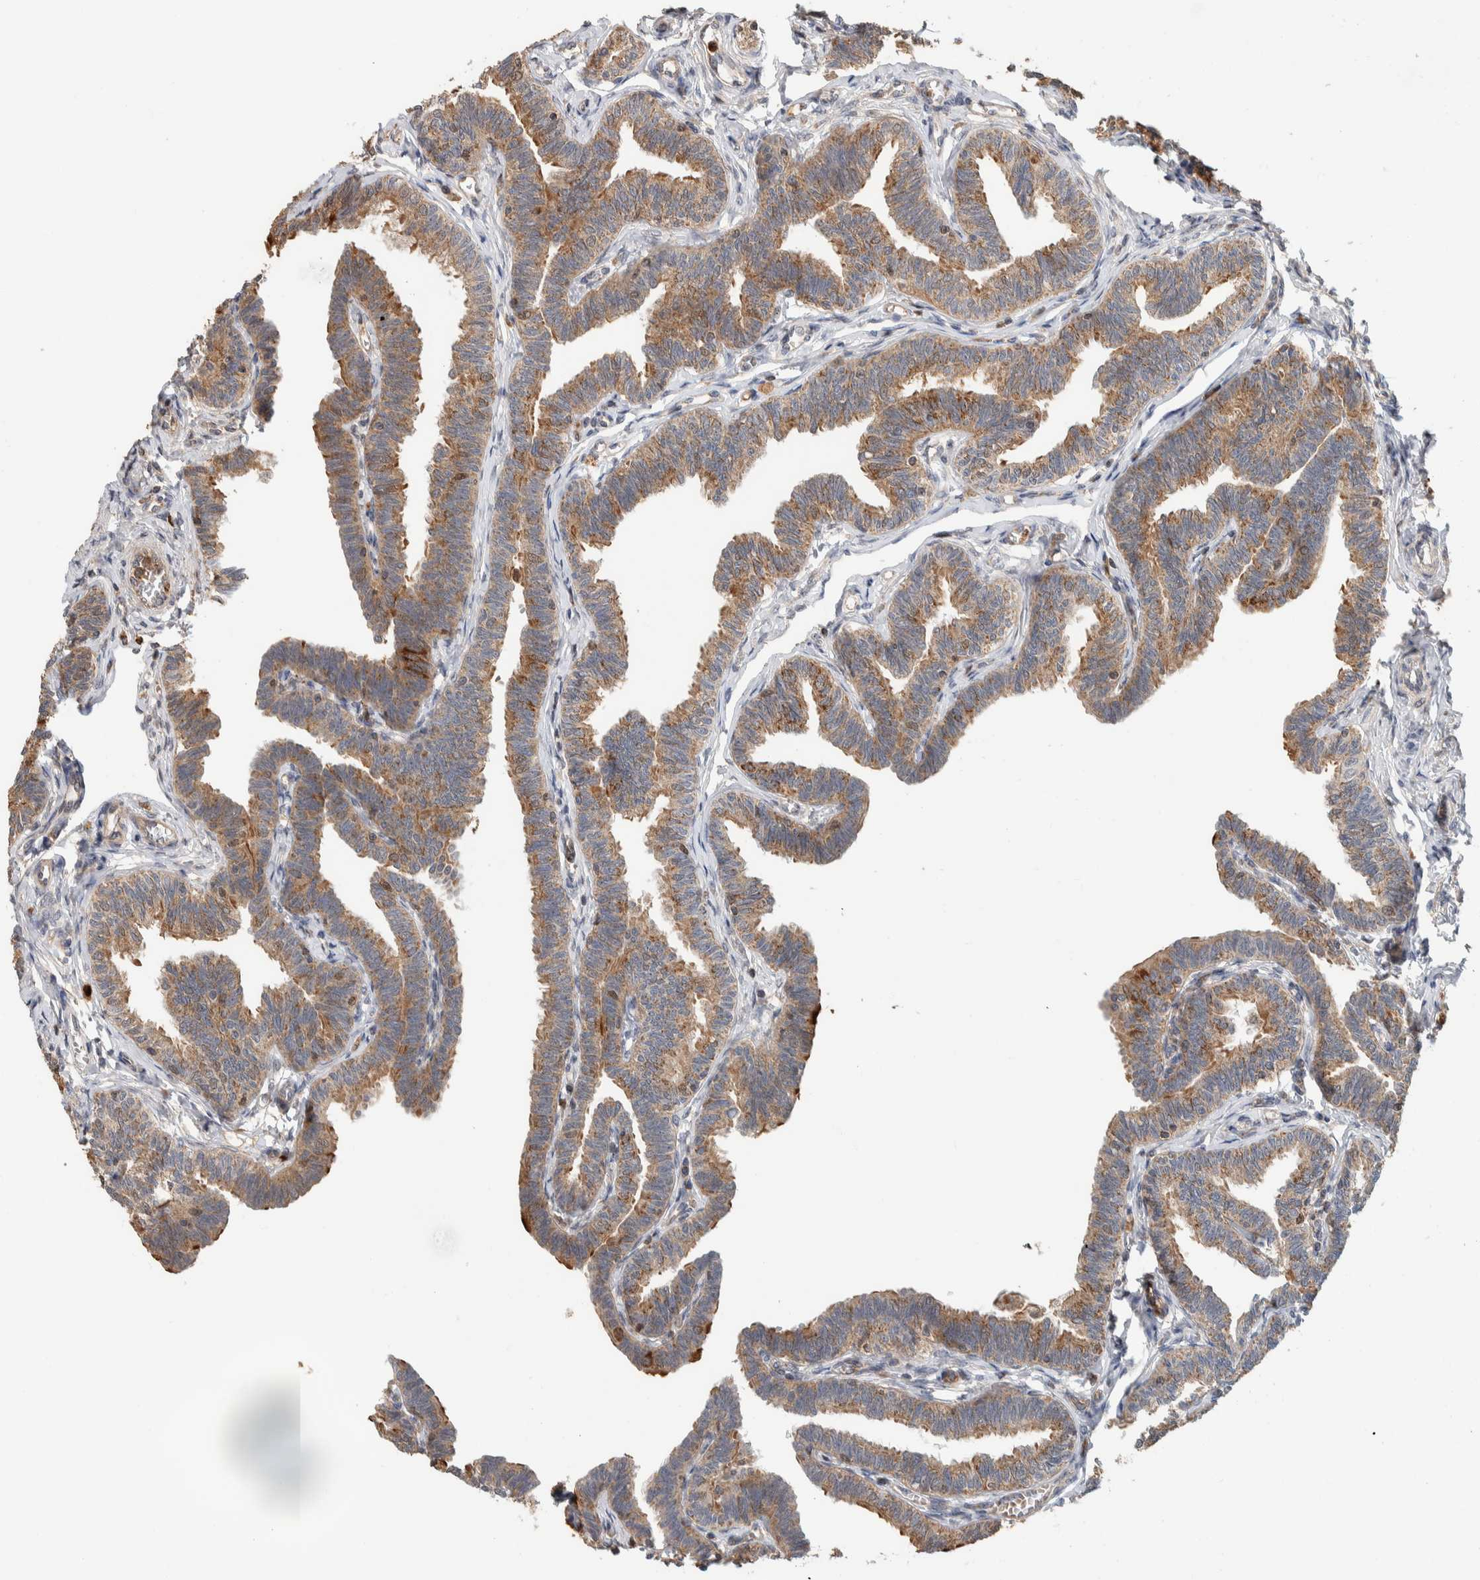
{"staining": {"intensity": "moderate", "quantity": ">75%", "location": "cytoplasmic/membranous"}, "tissue": "fallopian tube", "cell_type": "Glandular cells", "image_type": "normal", "snomed": [{"axis": "morphology", "description": "Normal tissue, NOS"}, {"axis": "topography", "description": "Fallopian tube"}, {"axis": "topography", "description": "Ovary"}], "caption": "This is an image of immunohistochemistry staining of benign fallopian tube, which shows moderate staining in the cytoplasmic/membranous of glandular cells.", "gene": "VPS53", "patient": {"sex": "female", "age": 23}}